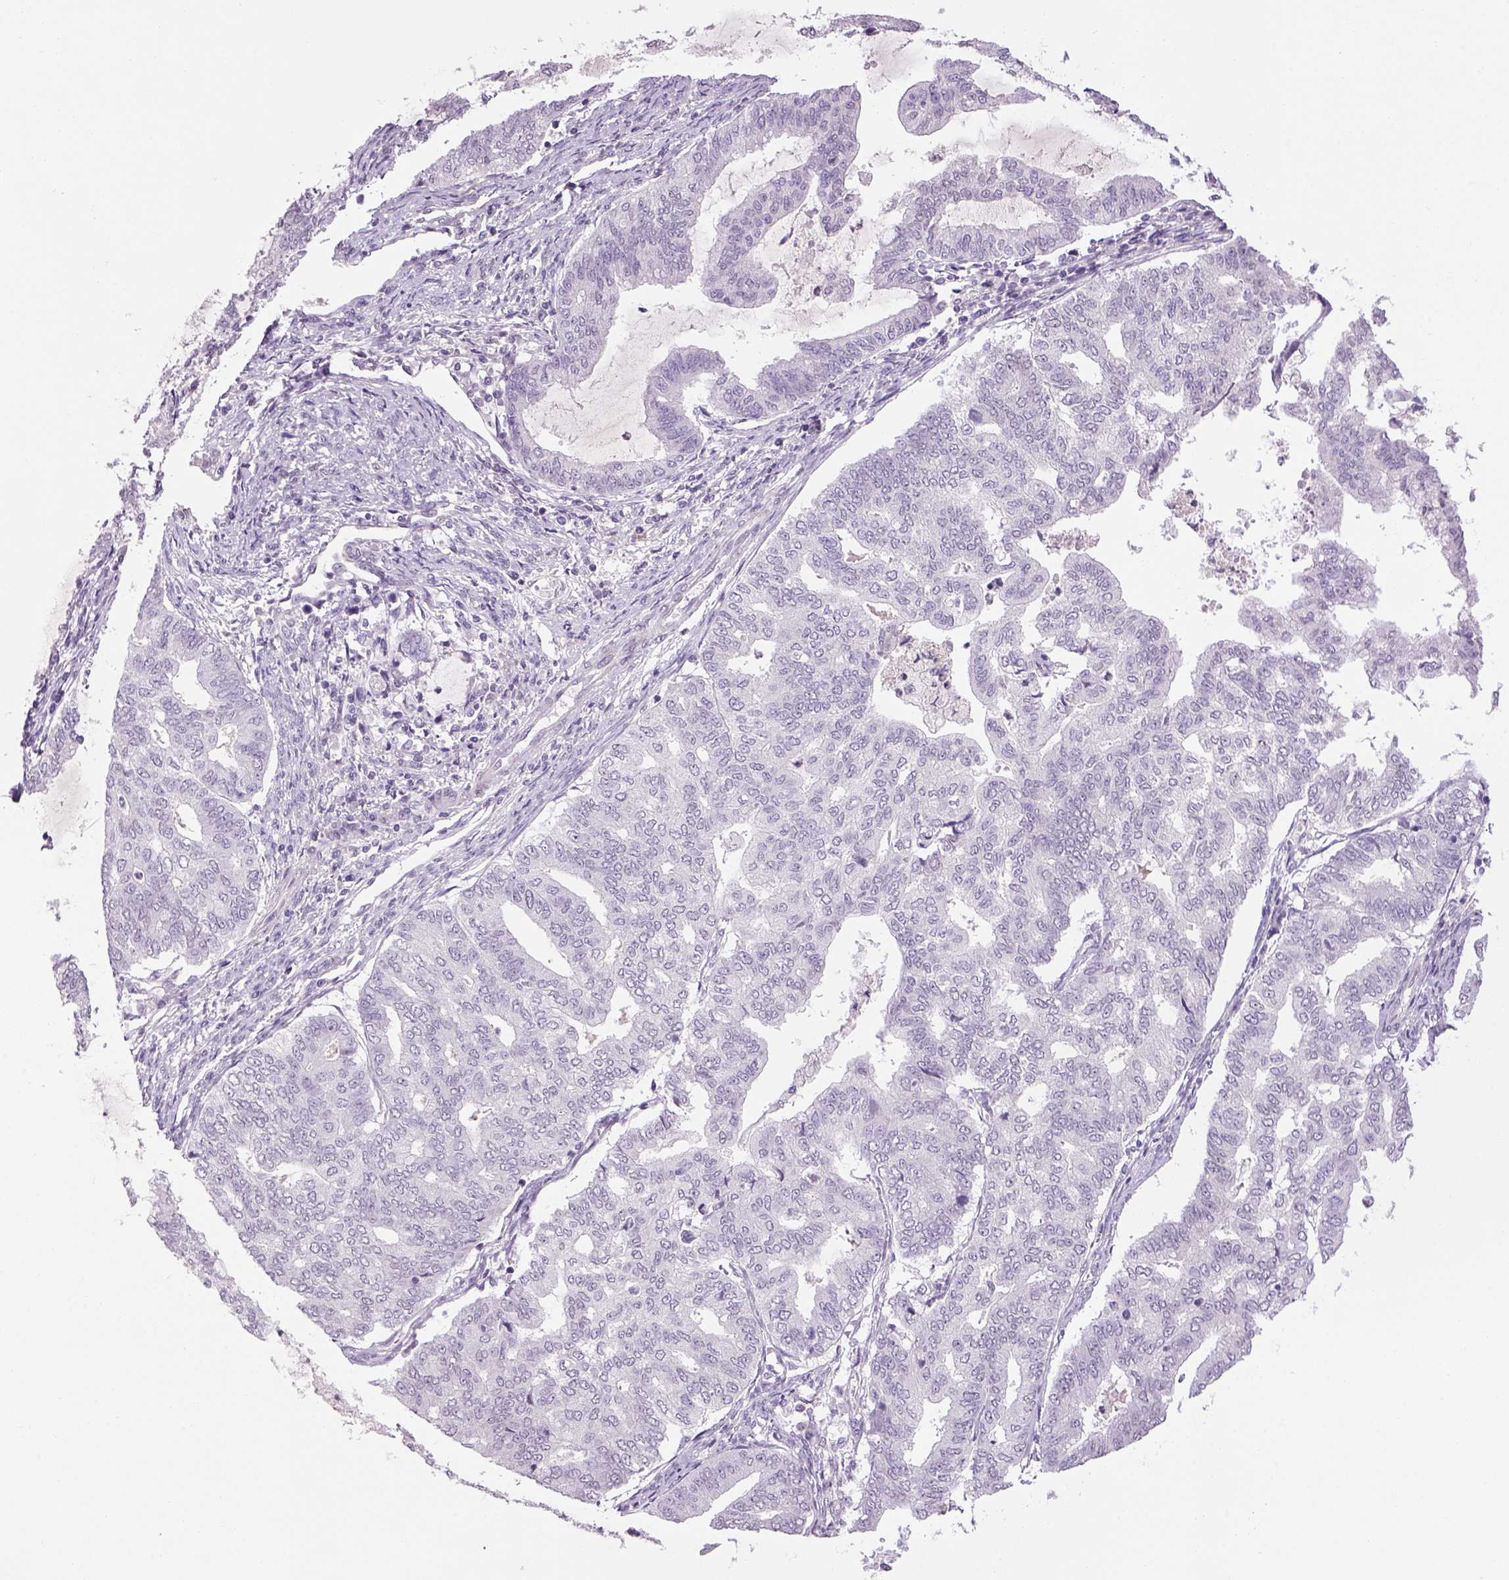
{"staining": {"intensity": "negative", "quantity": "none", "location": "none"}, "tissue": "endometrial cancer", "cell_type": "Tumor cells", "image_type": "cancer", "snomed": [{"axis": "morphology", "description": "Adenocarcinoma, NOS"}, {"axis": "topography", "description": "Endometrium"}], "caption": "This is an IHC micrograph of adenocarcinoma (endometrial). There is no expression in tumor cells.", "gene": "PRRT1", "patient": {"sex": "female", "age": 79}}